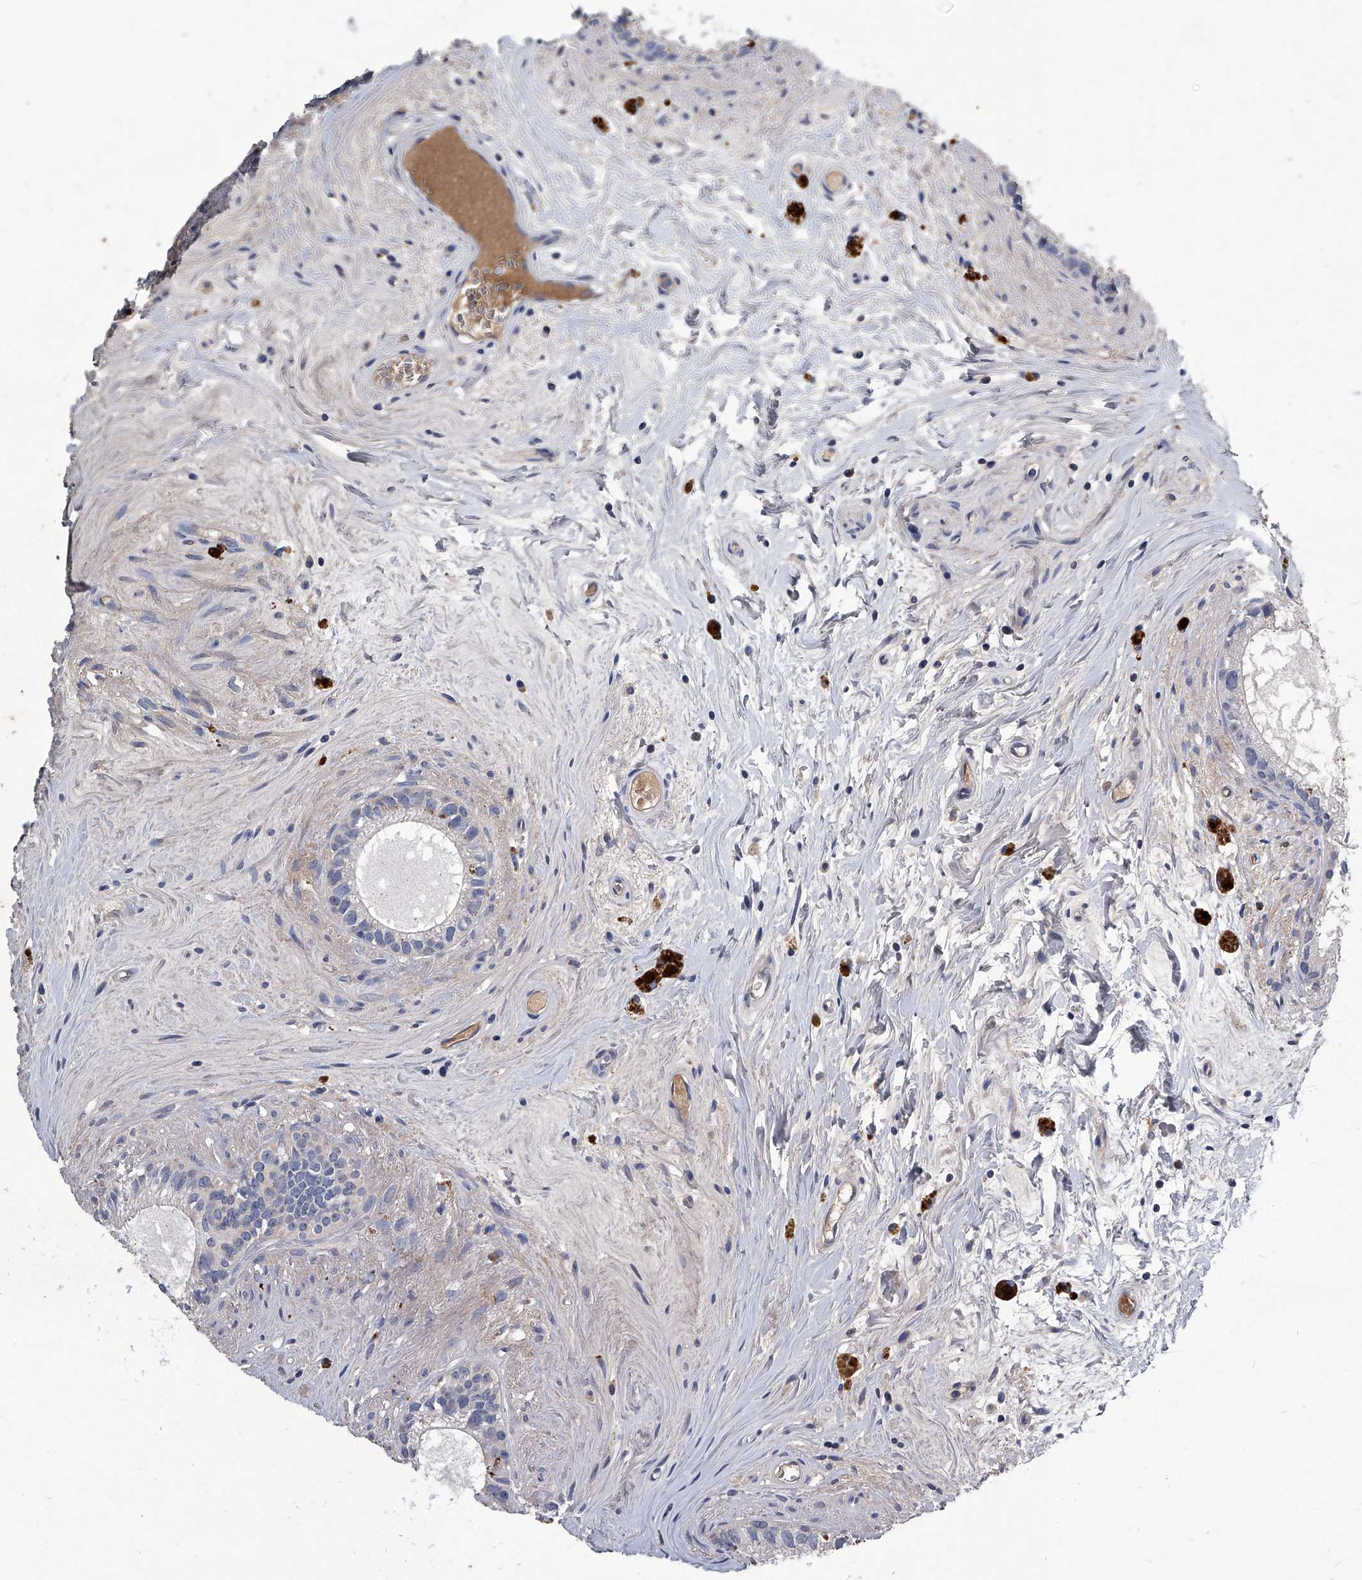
{"staining": {"intensity": "negative", "quantity": "none", "location": "none"}, "tissue": "epididymis", "cell_type": "Glandular cells", "image_type": "normal", "snomed": [{"axis": "morphology", "description": "Normal tissue, NOS"}, {"axis": "topography", "description": "Epididymis"}], "caption": "Immunohistochemistry image of unremarkable epididymis stained for a protein (brown), which shows no positivity in glandular cells.", "gene": "C5", "patient": {"sex": "male", "age": 80}}